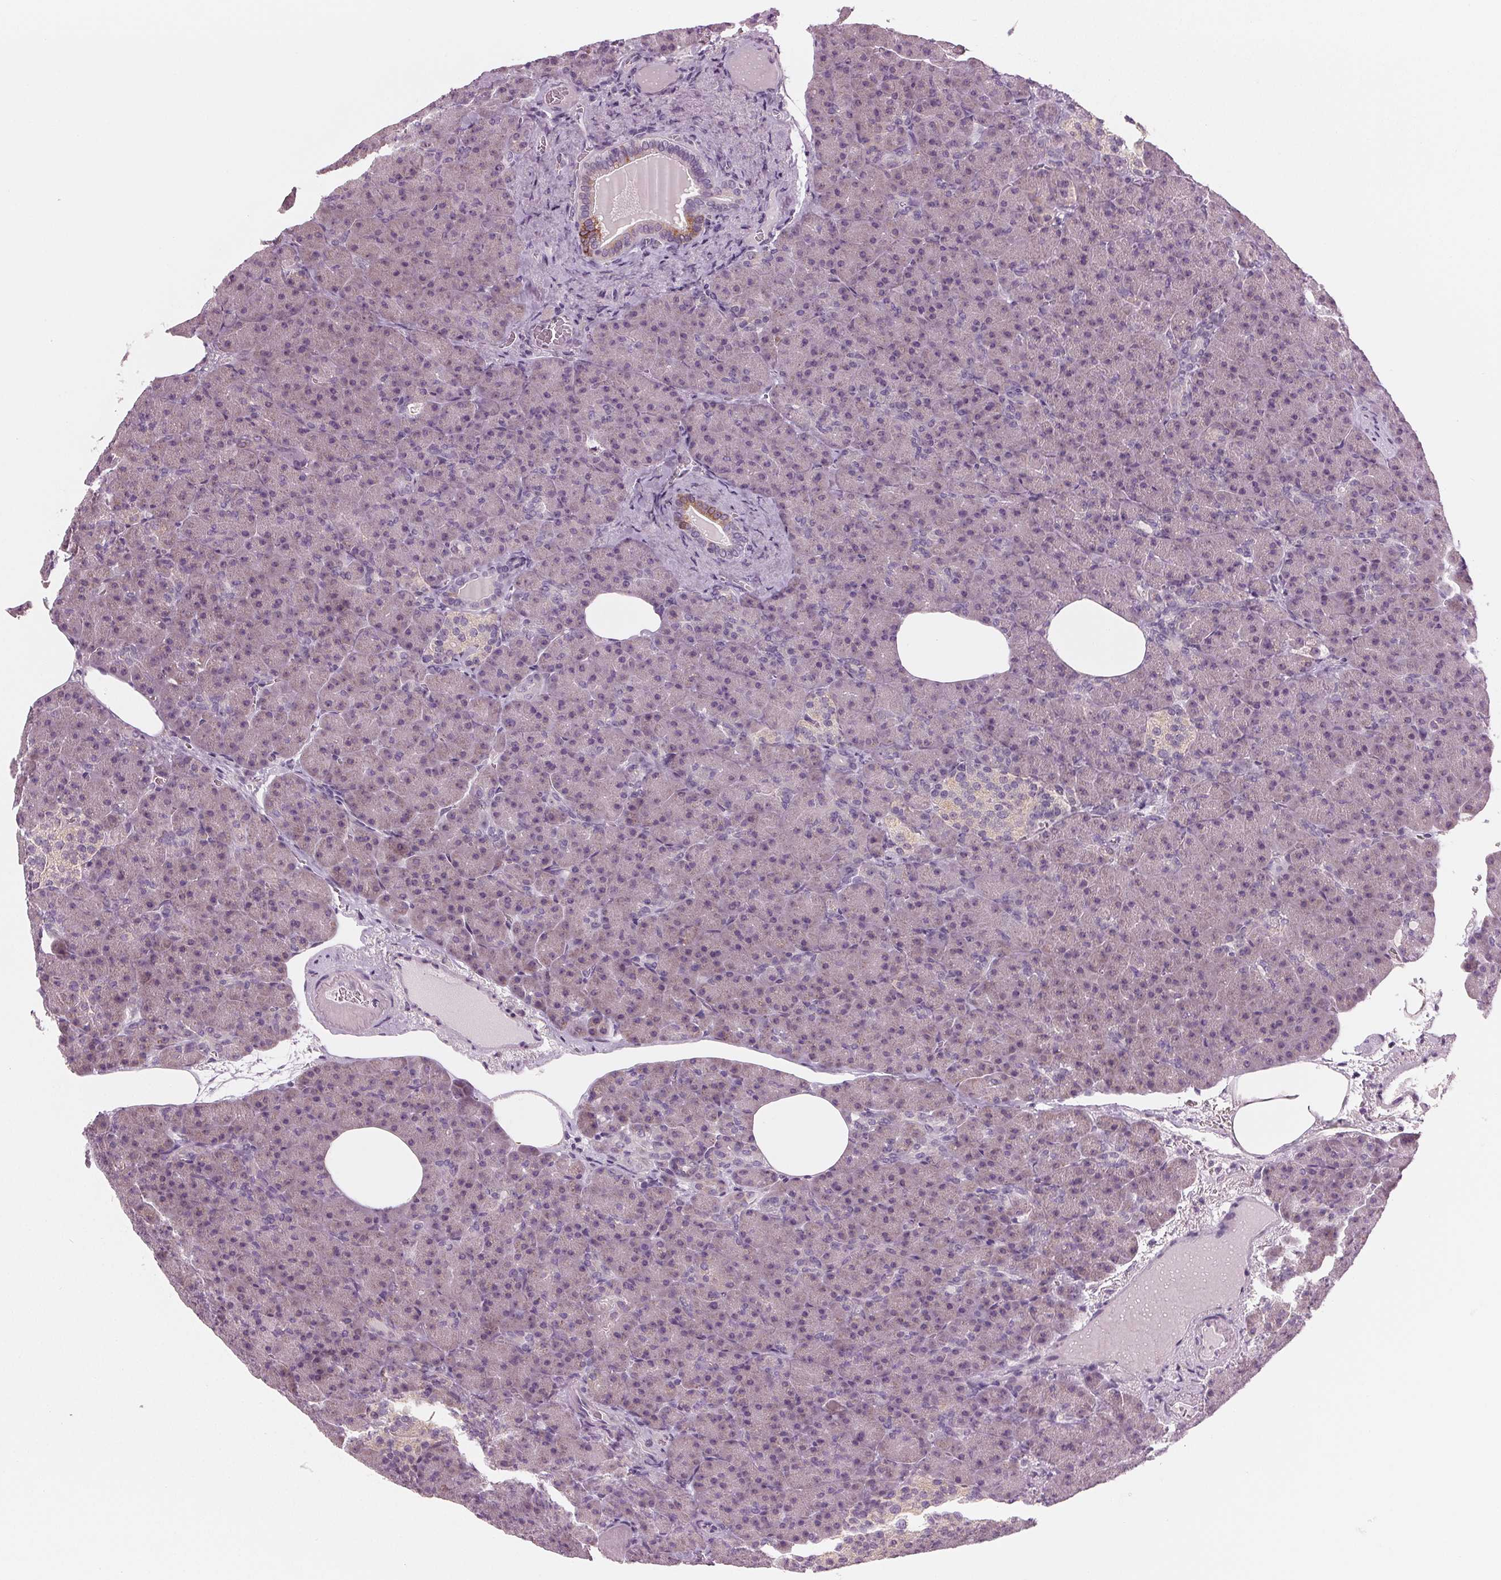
{"staining": {"intensity": "moderate", "quantity": "<25%", "location": "cytoplasmic/membranous"}, "tissue": "pancreas", "cell_type": "Exocrine glandular cells", "image_type": "normal", "snomed": [{"axis": "morphology", "description": "Normal tissue, NOS"}, {"axis": "topography", "description": "Pancreas"}], "caption": "The image demonstrates immunohistochemical staining of normal pancreas. There is moderate cytoplasmic/membranous staining is seen in approximately <25% of exocrine glandular cells. The staining is performed using DAB brown chromogen to label protein expression. The nuclei are counter-stained blue using hematoxylin.", "gene": "PRAP1", "patient": {"sex": "female", "age": 74}}